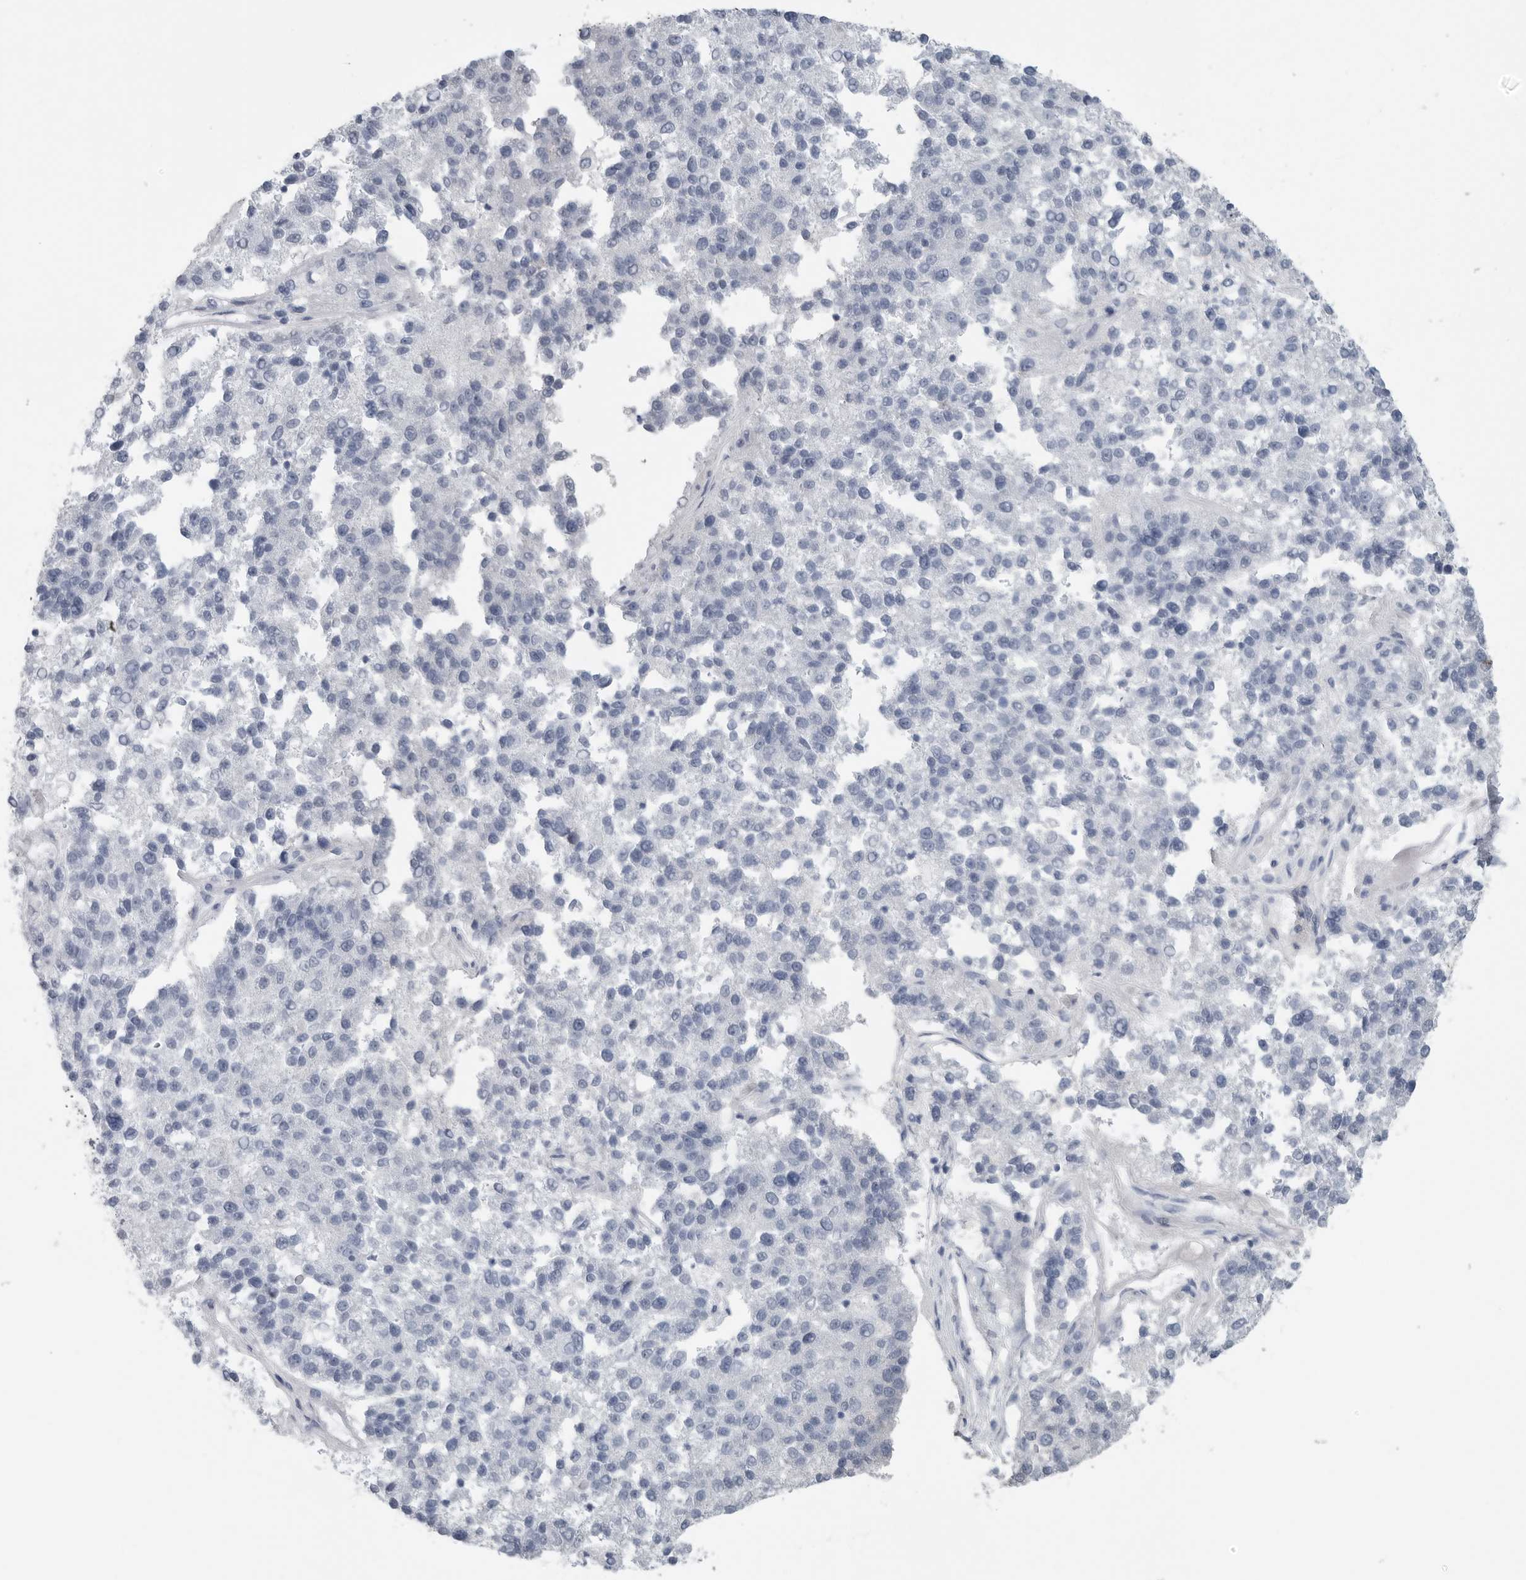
{"staining": {"intensity": "negative", "quantity": "none", "location": "none"}, "tissue": "pancreatic cancer", "cell_type": "Tumor cells", "image_type": "cancer", "snomed": [{"axis": "morphology", "description": "Adenocarcinoma, NOS"}, {"axis": "topography", "description": "Pancreas"}], "caption": "Immunohistochemical staining of human pancreatic cancer reveals no significant expression in tumor cells. (DAB immunohistochemistry (IHC) visualized using brightfield microscopy, high magnification).", "gene": "TIMP1", "patient": {"sex": "female", "age": 61}}